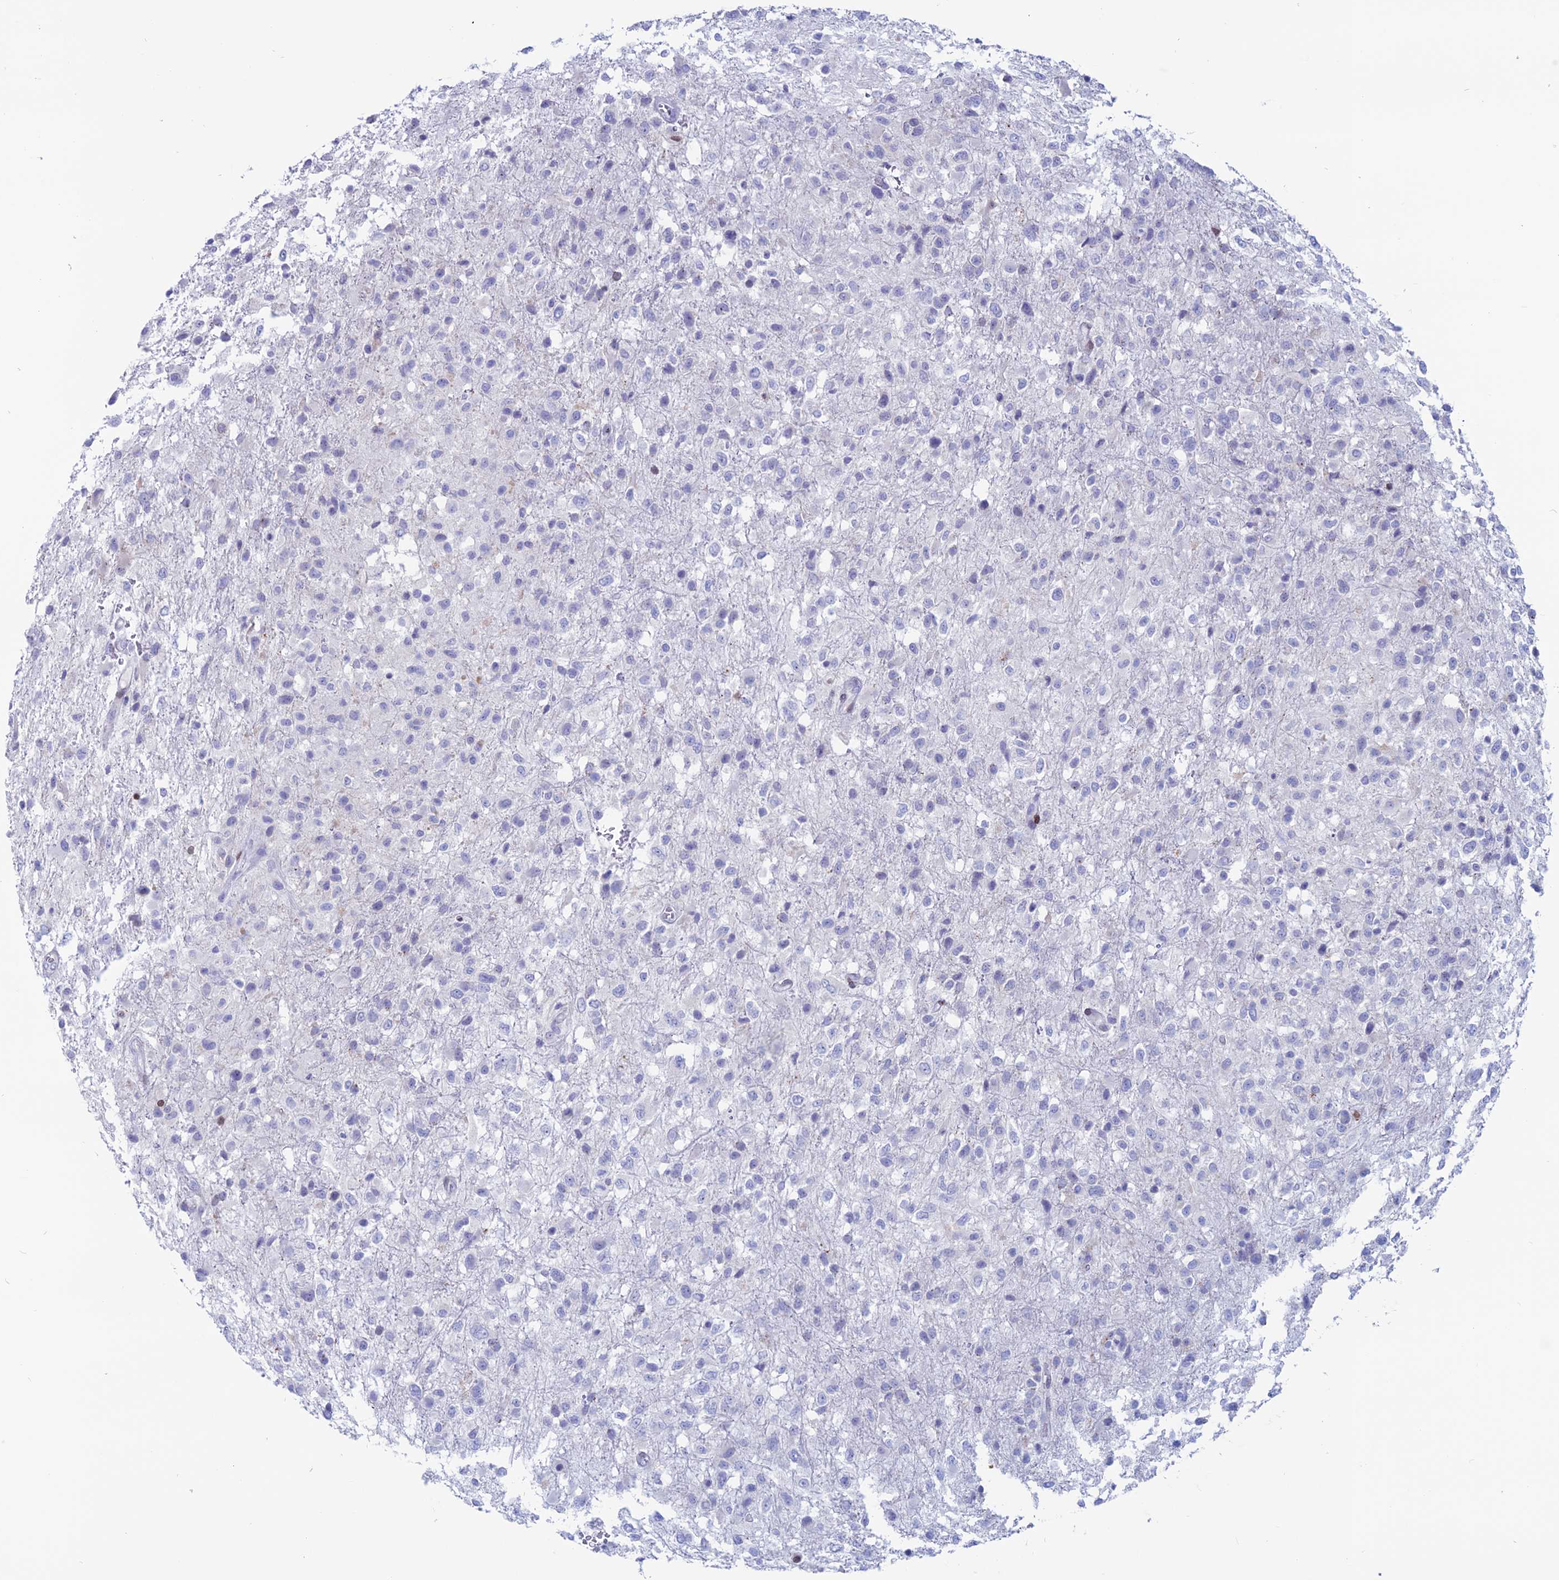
{"staining": {"intensity": "negative", "quantity": "none", "location": "none"}, "tissue": "glioma", "cell_type": "Tumor cells", "image_type": "cancer", "snomed": [{"axis": "morphology", "description": "Glioma, malignant, High grade"}, {"axis": "topography", "description": "Brain"}], "caption": "The photomicrograph displays no staining of tumor cells in malignant glioma (high-grade).", "gene": "CERS6", "patient": {"sex": "female", "age": 74}}